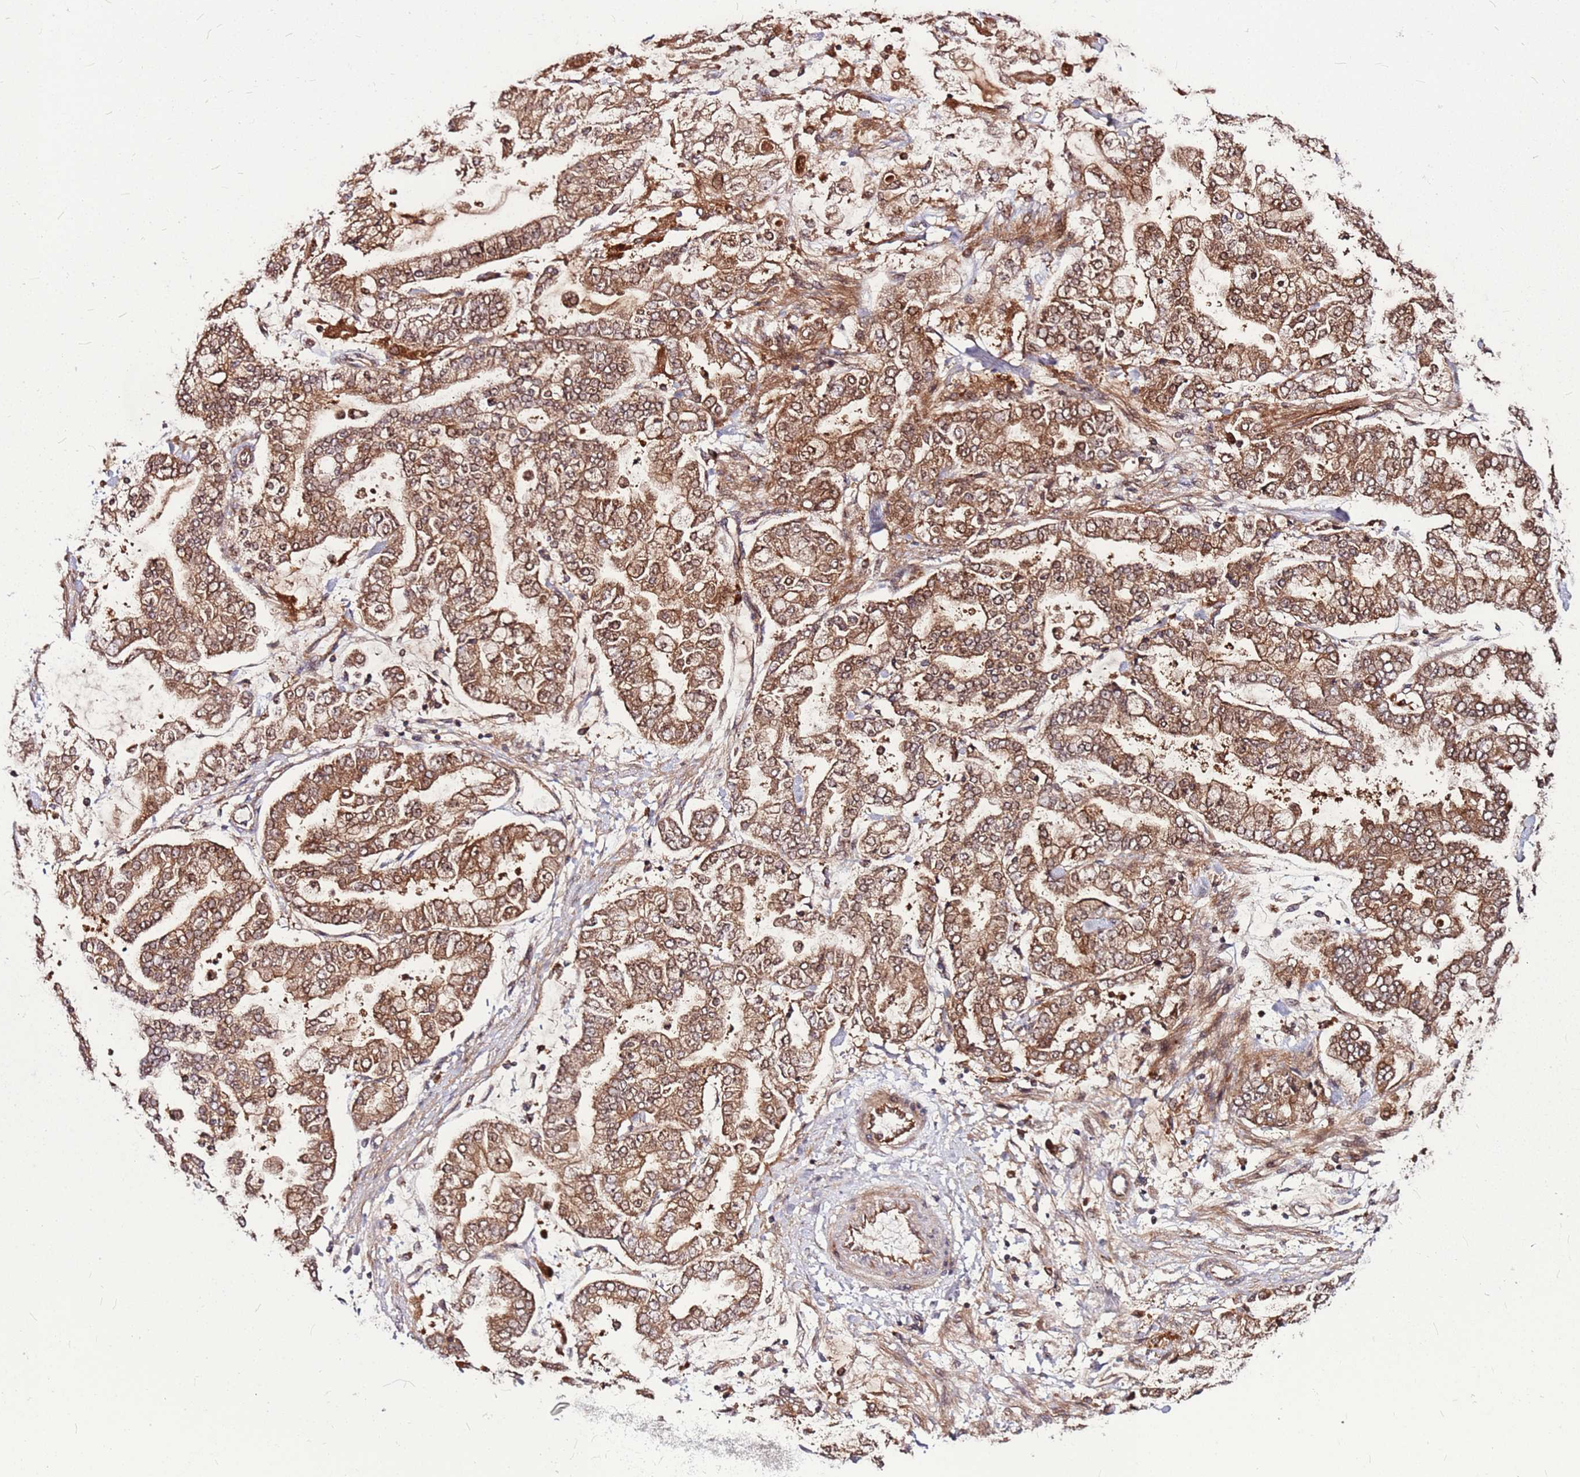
{"staining": {"intensity": "moderate", "quantity": ">75%", "location": "cytoplasmic/membranous"}, "tissue": "stomach cancer", "cell_type": "Tumor cells", "image_type": "cancer", "snomed": [{"axis": "morphology", "description": "Normal tissue, NOS"}, {"axis": "morphology", "description": "Adenocarcinoma, NOS"}, {"axis": "topography", "description": "Stomach, upper"}, {"axis": "topography", "description": "Stomach"}], "caption": "Brown immunohistochemical staining in stomach adenocarcinoma shows moderate cytoplasmic/membranous expression in about >75% of tumor cells.", "gene": "LYPLAL1", "patient": {"sex": "male", "age": 76}}